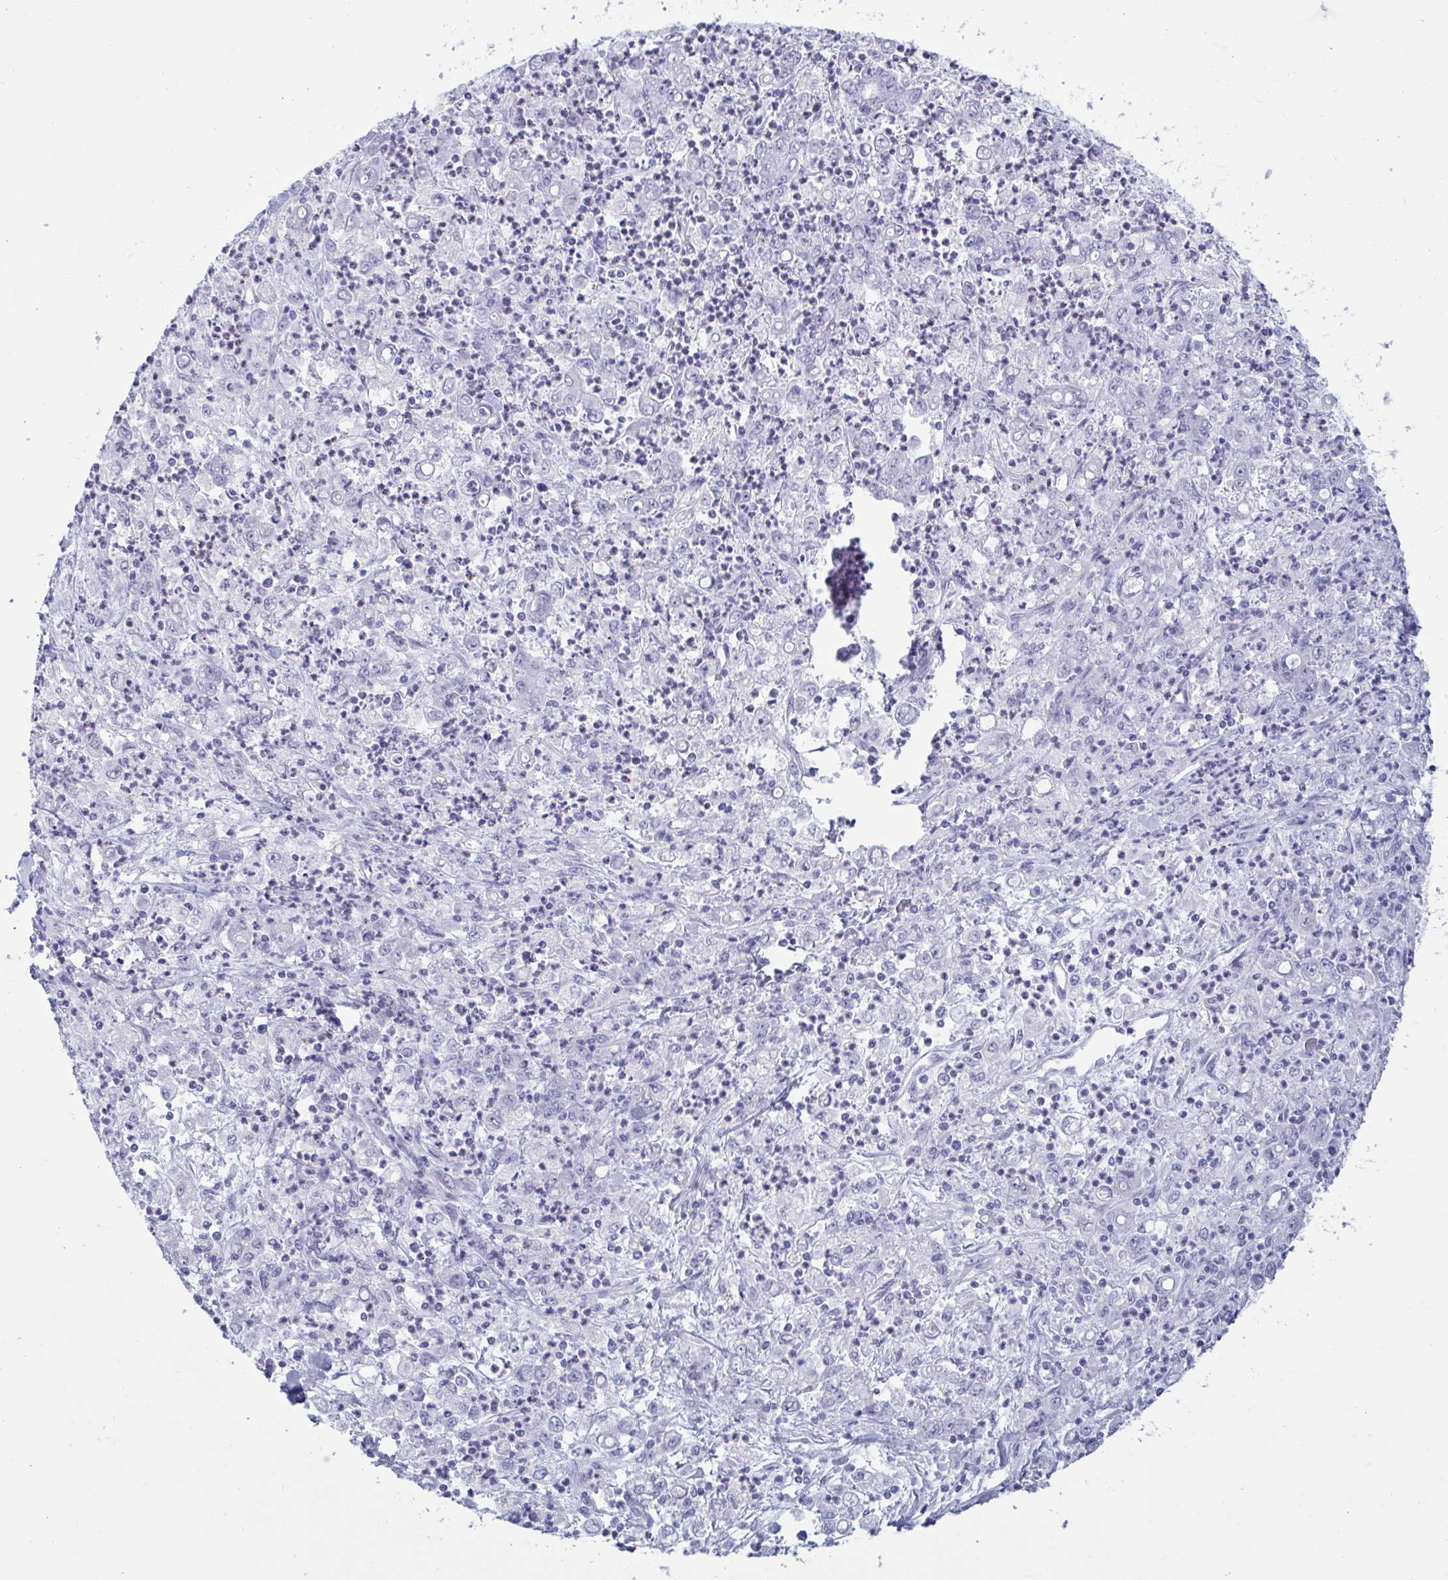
{"staining": {"intensity": "negative", "quantity": "none", "location": "none"}, "tissue": "stomach cancer", "cell_type": "Tumor cells", "image_type": "cancer", "snomed": [{"axis": "morphology", "description": "Adenocarcinoma, NOS"}, {"axis": "topography", "description": "Stomach, lower"}], "caption": "This is a image of immunohistochemistry staining of stomach cancer, which shows no positivity in tumor cells.", "gene": "OXLD1", "patient": {"sex": "female", "age": 71}}